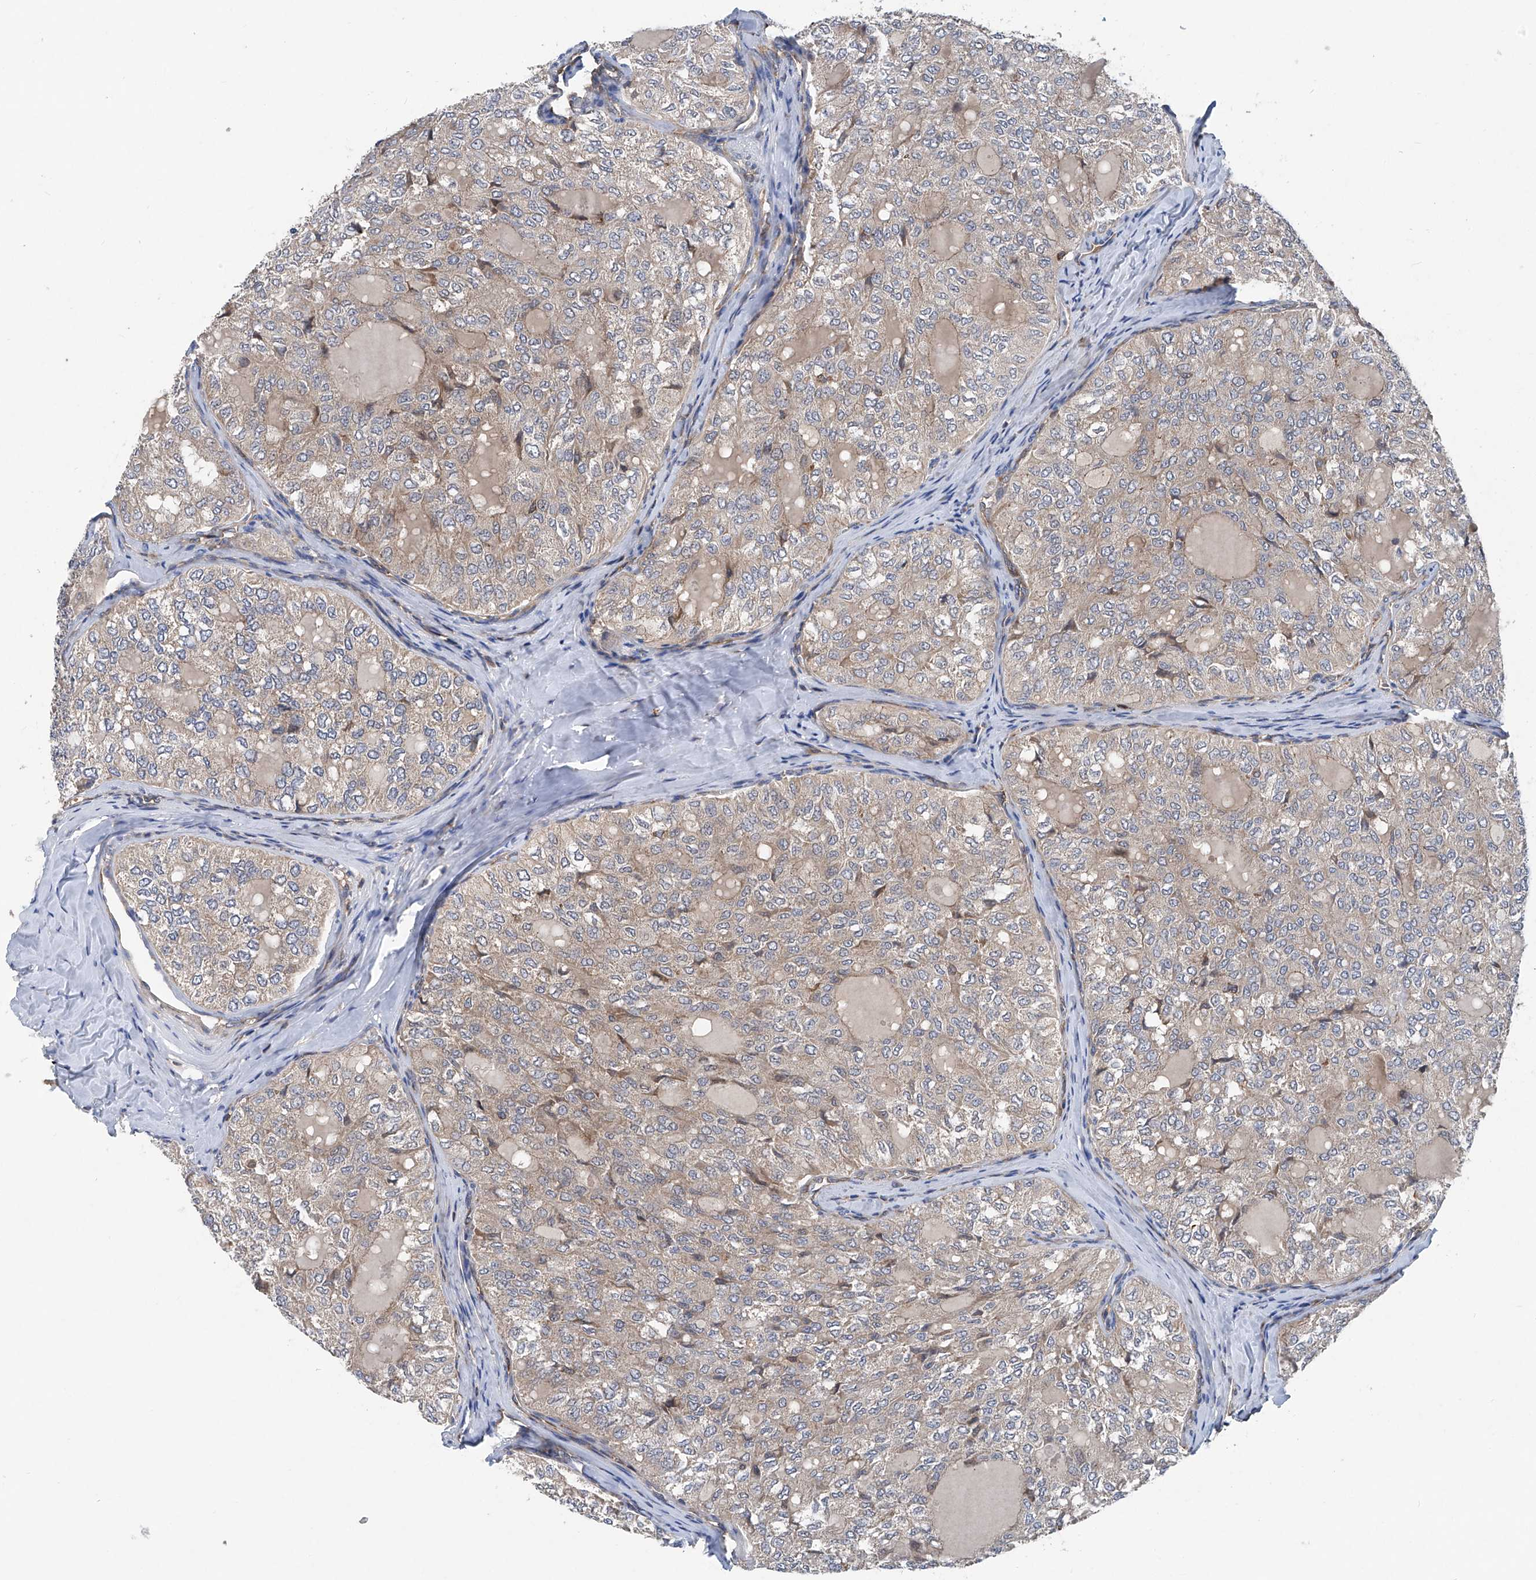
{"staining": {"intensity": "weak", "quantity": "25%-75%", "location": "cytoplasmic/membranous"}, "tissue": "thyroid cancer", "cell_type": "Tumor cells", "image_type": "cancer", "snomed": [{"axis": "morphology", "description": "Follicular adenoma carcinoma, NOS"}, {"axis": "topography", "description": "Thyroid gland"}], "caption": "Thyroid cancer stained for a protein (brown) demonstrates weak cytoplasmic/membranous positive positivity in about 25%-75% of tumor cells.", "gene": "TRIM38", "patient": {"sex": "male", "age": 75}}